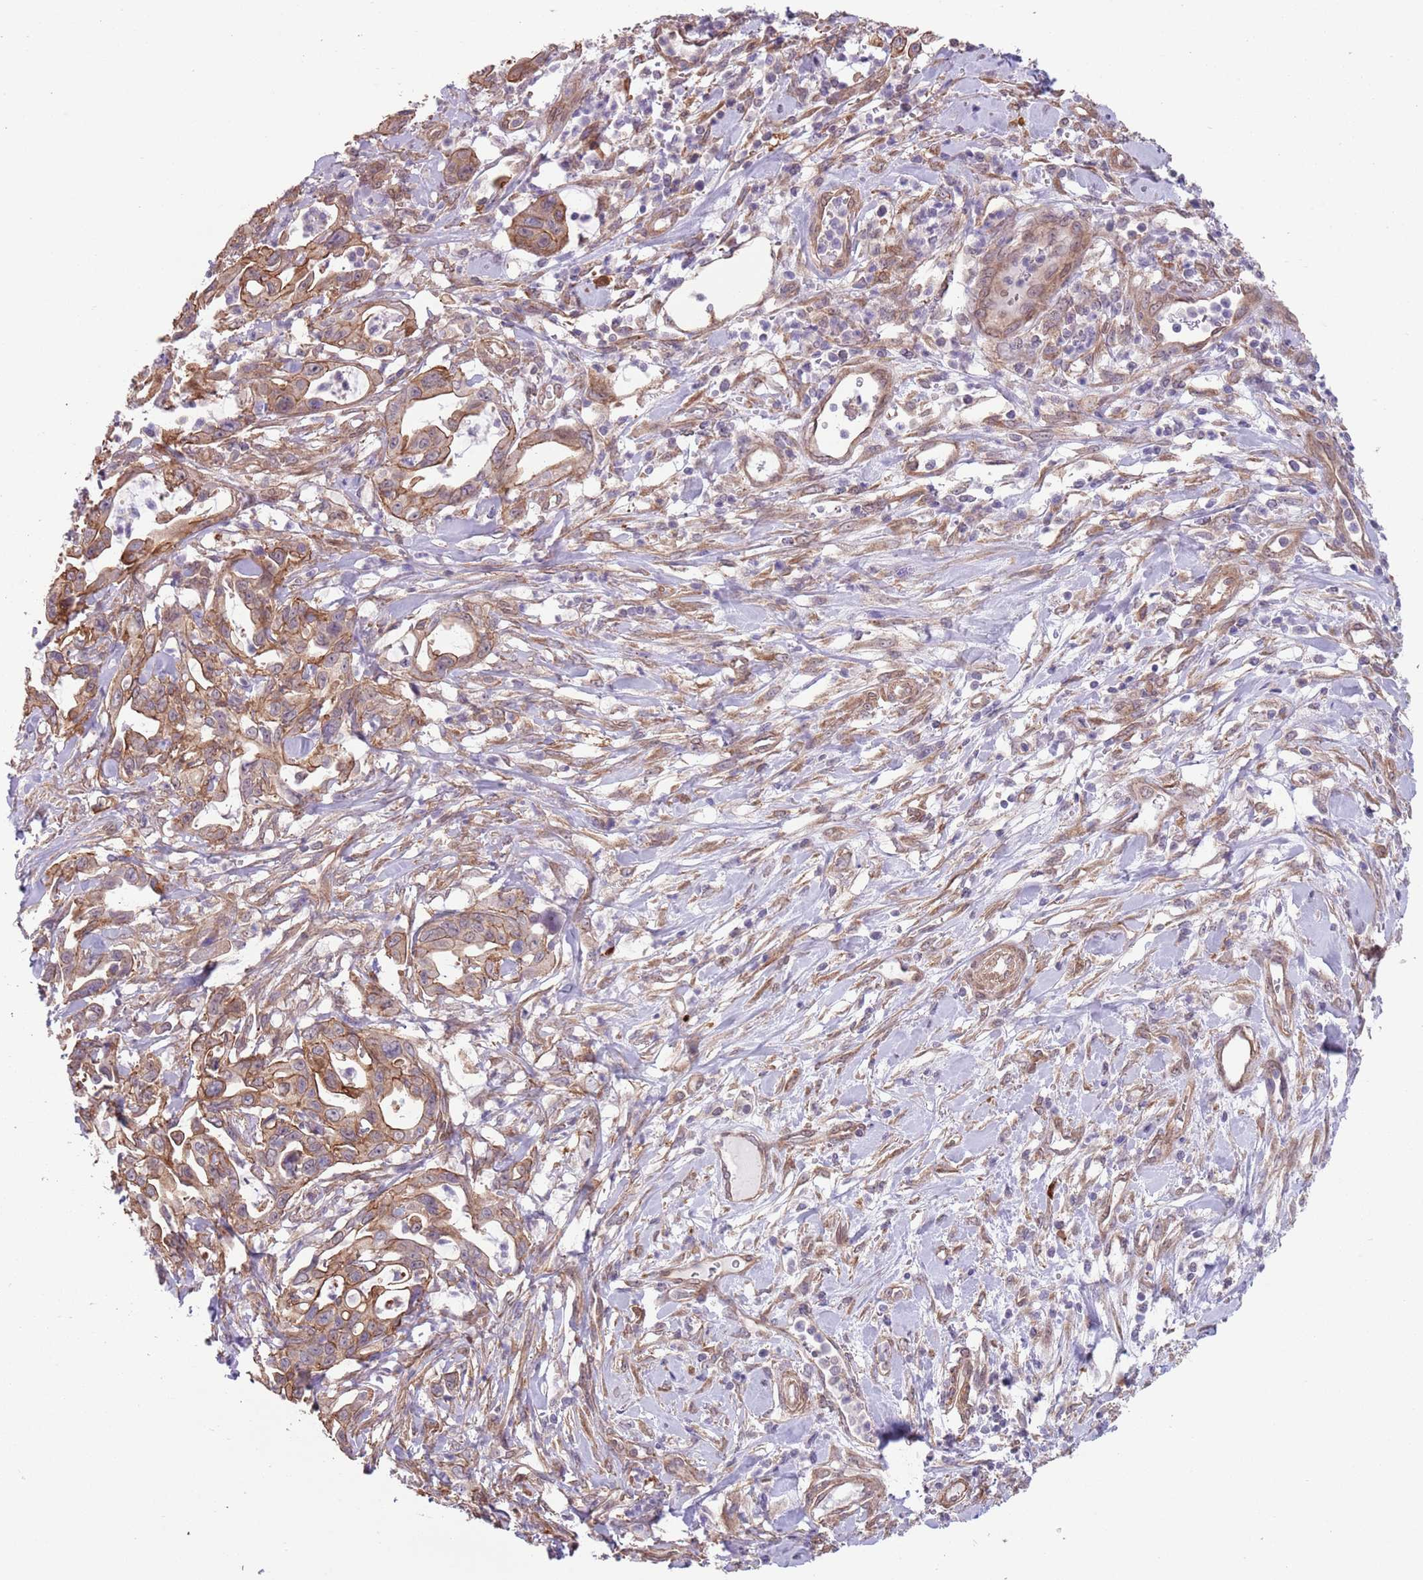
{"staining": {"intensity": "moderate", "quantity": "25%-75%", "location": "cytoplasmic/membranous"}, "tissue": "pancreatic cancer", "cell_type": "Tumor cells", "image_type": "cancer", "snomed": [{"axis": "morphology", "description": "Adenocarcinoma, NOS"}, {"axis": "topography", "description": "Pancreas"}], "caption": "High-magnification brightfield microscopy of pancreatic cancer (adenocarcinoma) stained with DAB (brown) and counterstained with hematoxylin (blue). tumor cells exhibit moderate cytoplasmic/membranous staining is present in about25%-75% of cells.", "gene": "CREBZF", "patient": {"sex": "female", "age": 61}}